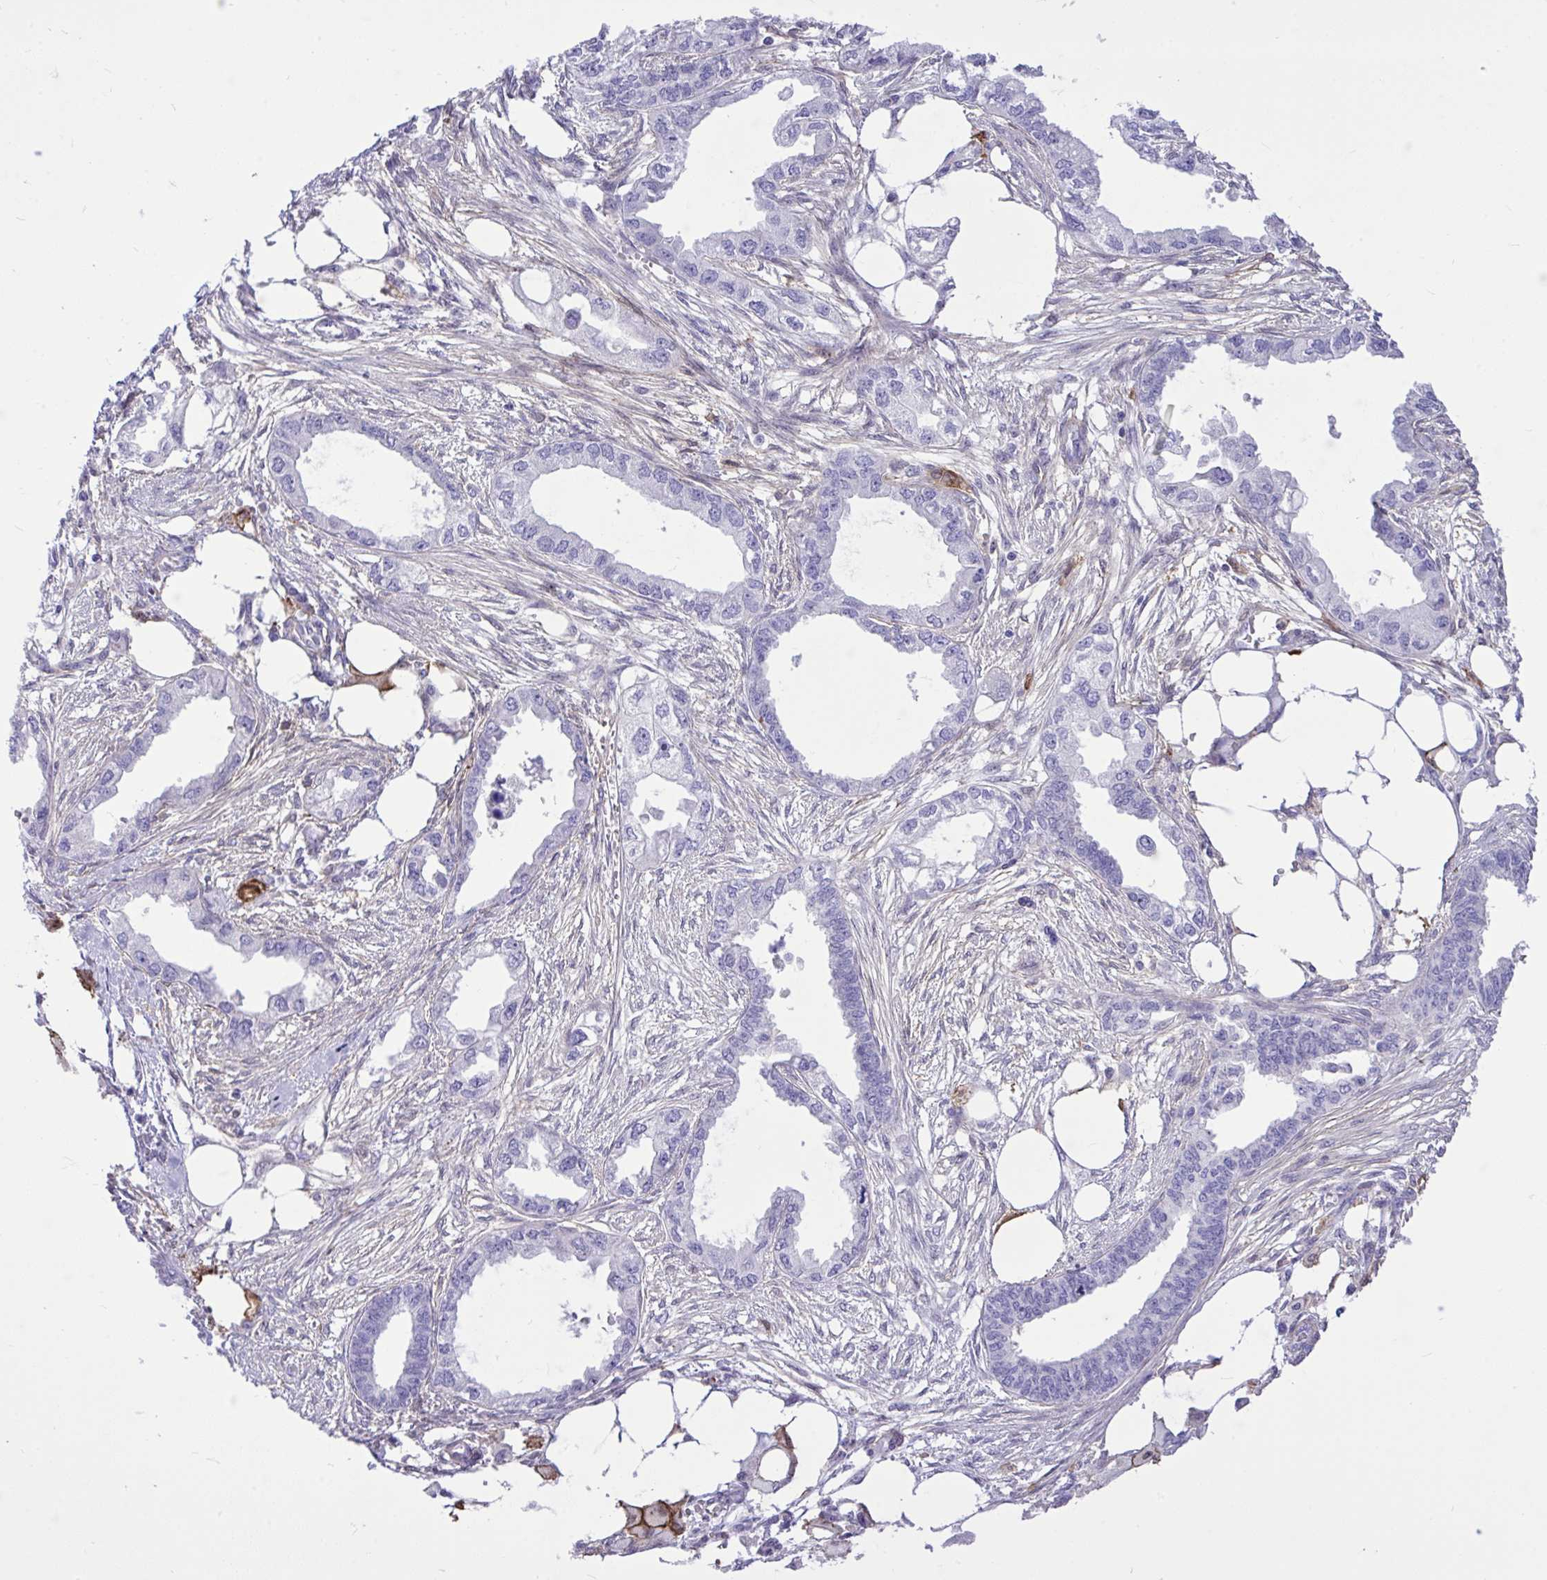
{"staining": {"intensity": "negative", "quantity": "none", "location": "none"}, "tissue": "endometrial cancer", "cell_type": "Tumor cells", "image_type": "cancer", "snomed": [{"axis": "morphology", "description": "Adenocarcinoma, NOS"}, {"axis": "morphology", "description": "Adenocarcinoma, metastatic, NOS"}, {"axis": "topography", "description": "Adipose tissue"}, {"axis": "topography", "description": "Endometrium"}], "caption": "Endometrial cancer (metastatic adenocarcinoma) was stained to show a protein in brown. There is no significant expression in tumor cells.", "gene": "TLR7", "patient": {"sex": "female", "age": 67}}